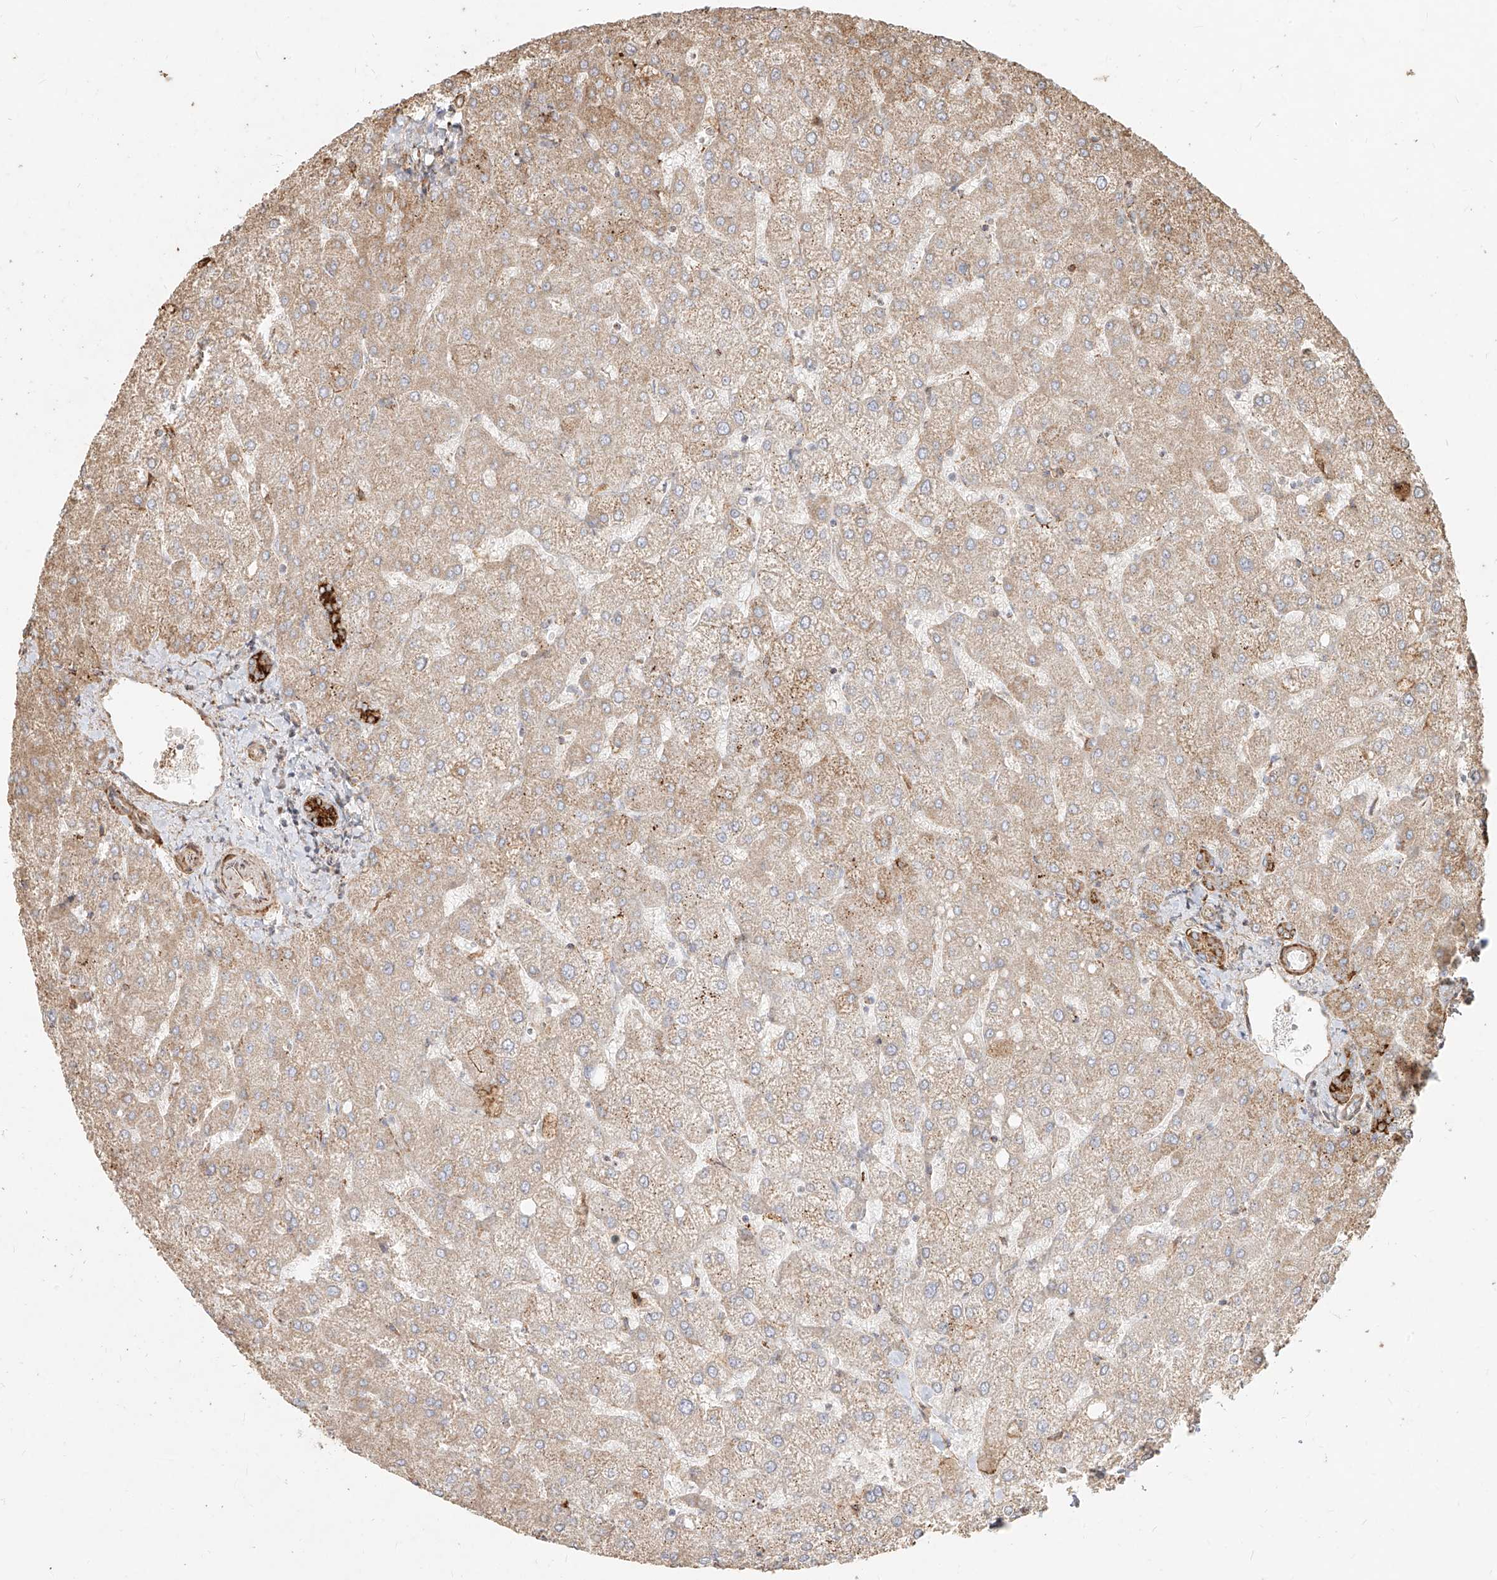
{"staining": {"intensity": "strong", "quantity": ">75%", "location": "cytoplasmic/membranous"}, "tissue": "liver", "cell_type": "Cholangiocytes", "image_type": "normal", "snomed": [{"axis": "morphology", "description": "Normal tissue, NOS"}, {"axis": "topography", "description": "Liver"}], "caption": "Protein staining by immunohistochemistry (IHC) displays strong cytoplasmic/membranous positivity in approximately >75% of cholangiocytes in normal liver. (IHC, brightfield microscopy, high magnification).", "gene": "MTX2", "patient": {"sex": "female", "age": 54}}